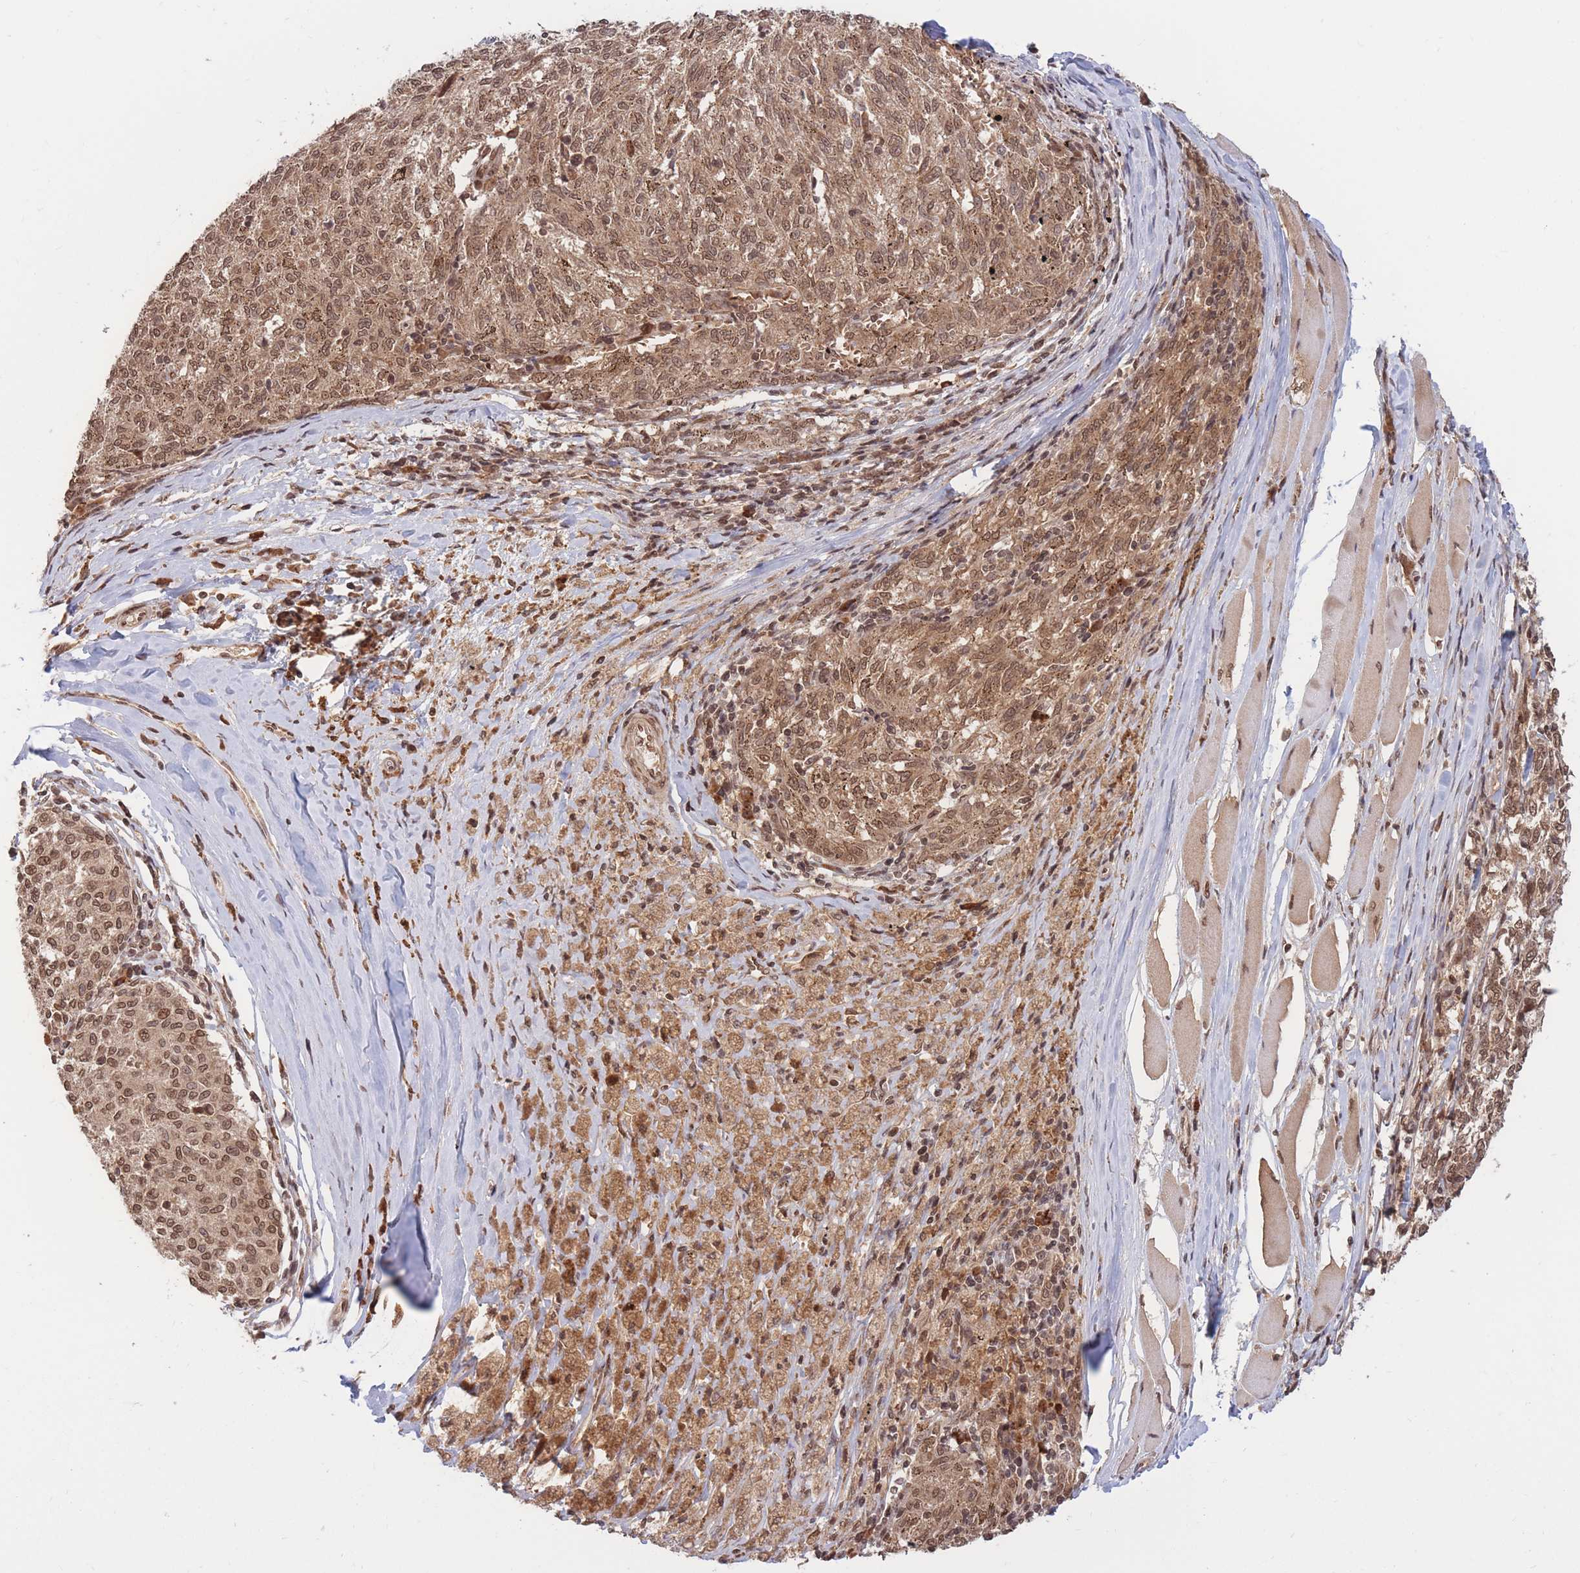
{"staining": {"intensity": "moderate", "quantity": ">75%", "location": "cytoplasmic/membranous,nuclear"}, "tissue": "melanoma", "cell_type": "Tumor cells", "image_type": "cancer", "snomed": [{"axis": "morphology", "description": "Malignant melanoma, NOS"}, {"axis": "topography", "description": "Skin"}], "caption": "IHC photomicrograph of neoplastic tissue: human melanoma stained using immunohistochemistry (IHC) exhibits medium levels of moderate protein expression localized specifically in the cytoplasmic/membranous and nuclear of tumor cells, appearing as a cytoplasmic/membranous and nuclear brown color.", "gene": "SRA1", "patient": {"sex": "female", "age": 72}}